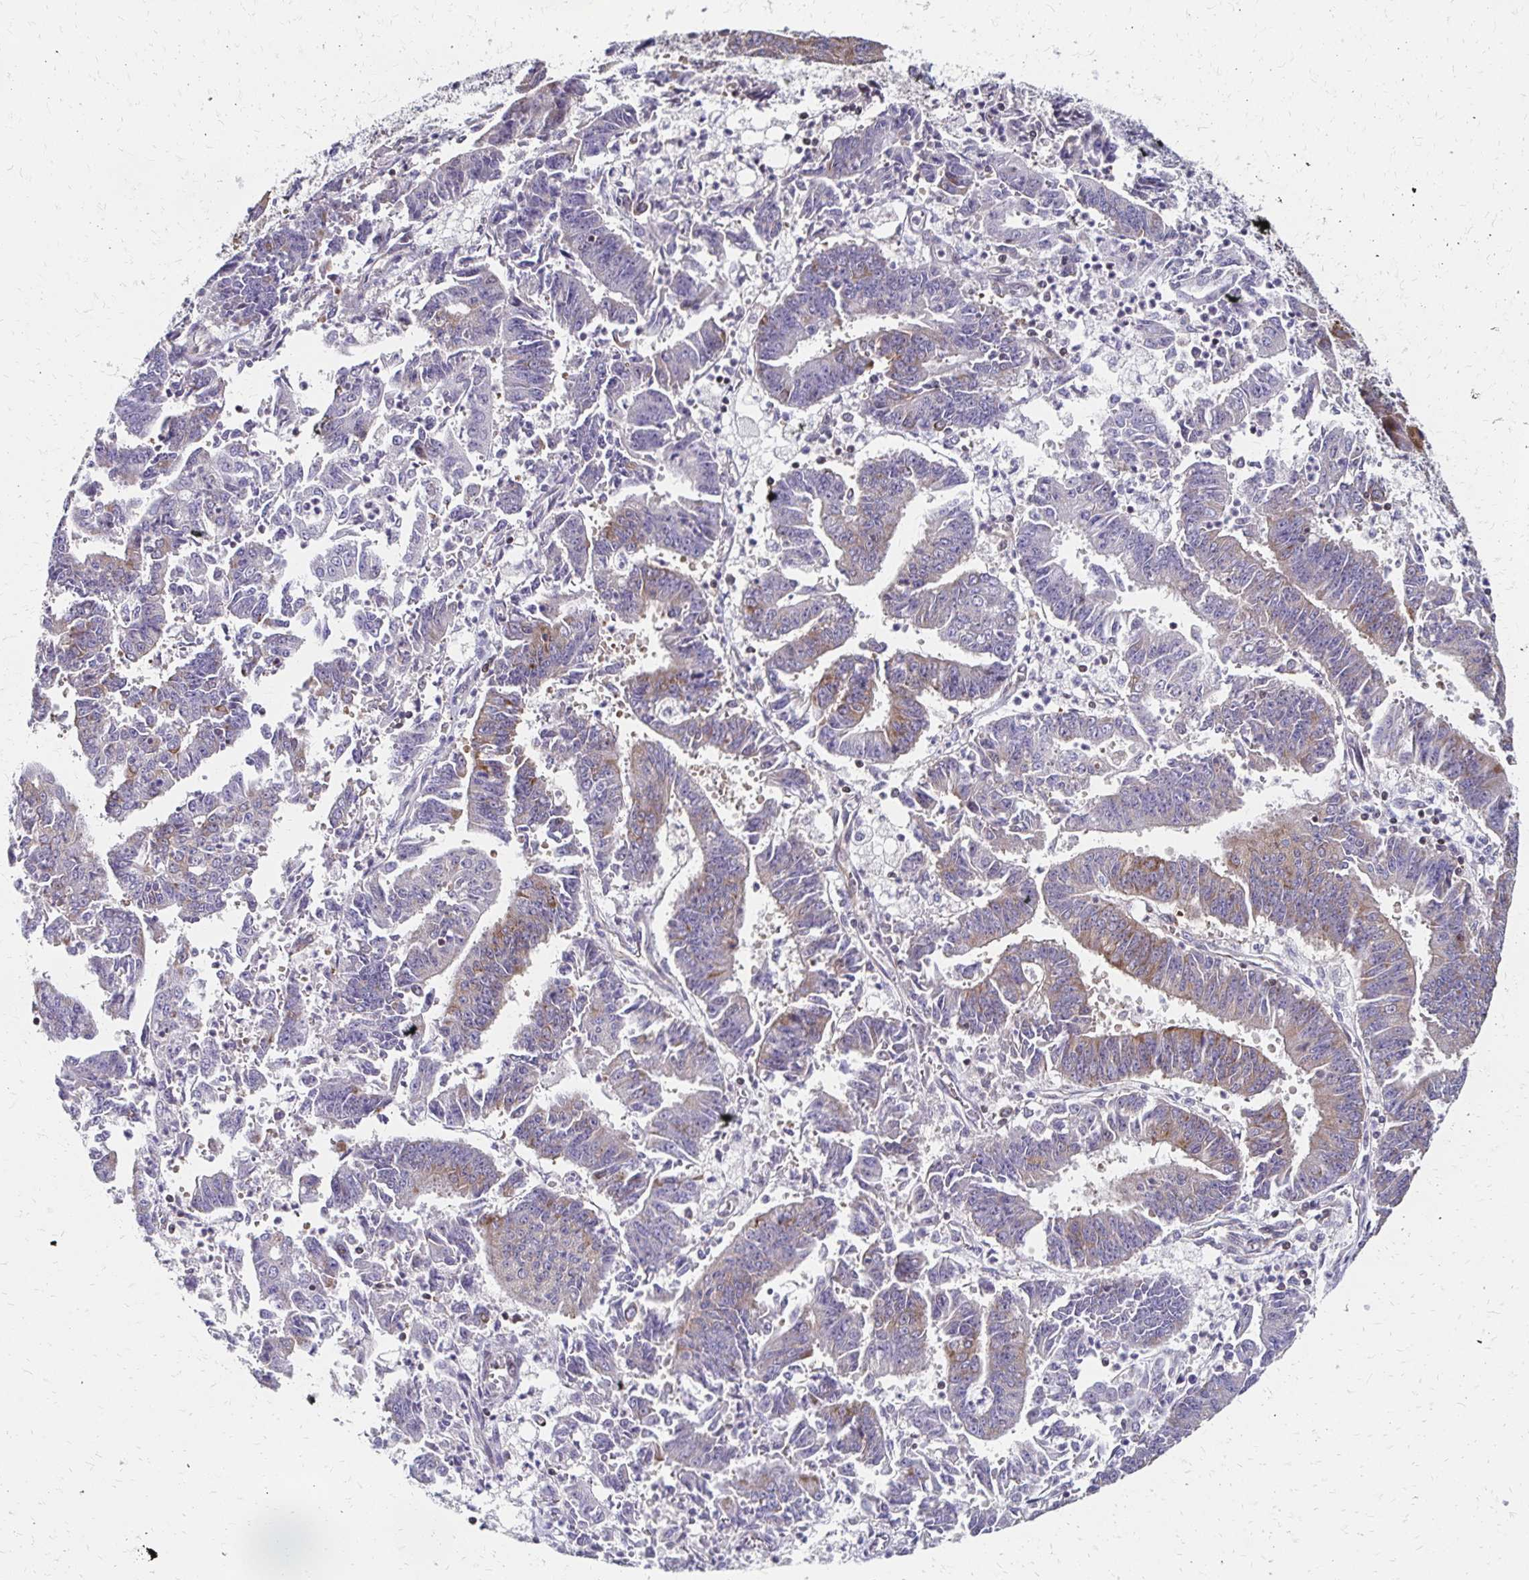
{"staining": {"intensity": "moderate", "quantity": "<25%", "location": "cytoplasmic/membranous"}, "tissue": "endometrial cancer", "cell_type": "Tumor cells", "image_type": "cancer", "snomed": [{"axis": "morphology", "description": "Adenocarcinoma, NOS"}, {"axis": "topography", "description": "Endometrium"}], "caption": "This image exhibits adenocarcinoma (endometrial) stained with immunohistochemistry to label a protein in brown. The cytoplasmic/membranous of tumor cells show moderate positivity for the protein. Nuclei are counter-stained blue.", "gene": "CBX7", "patient": {"sex": "female", "age": 73}}